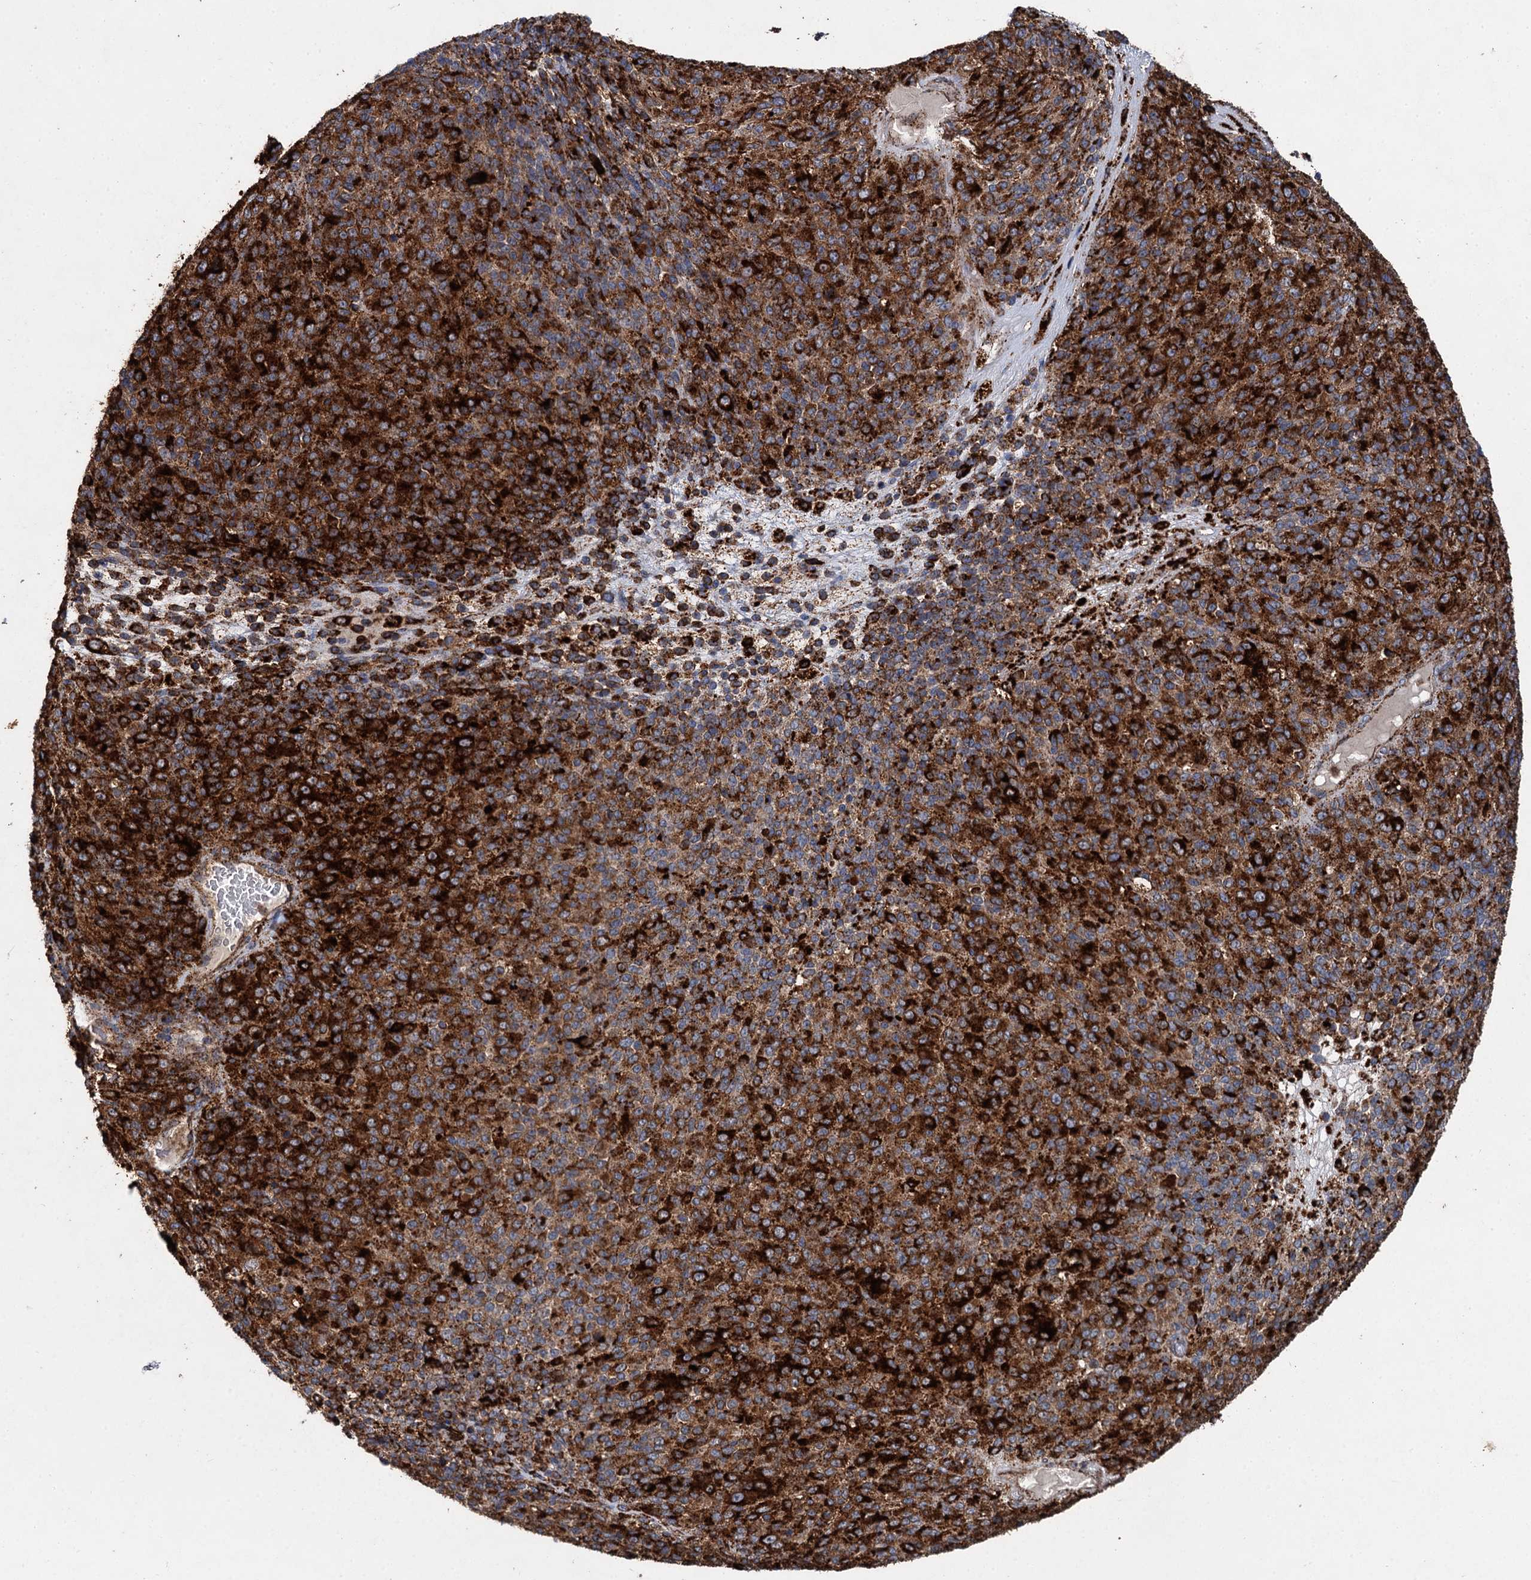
{"staining": {"intensity": "strong", "quantity": ">75%", "location": "cytoplasmic/membranous"}, "tissue": "melanoma", "cell_type": "Tumor cells", "image_type": "cancer", "snomed": [{"axis": "morphology", "description": "Malignant melanoma, Metastatic site"}, {"axis": "topography", "description": "Brain"}], "caption": "Brown immunohistochemical staining in human malignant melanoma (metastatic site) shows strong cytoplasmic/membranous staining in about >75% of tumor cells.", "gene": "GBA1", "patient": {"sex": "female", "age": 56}}